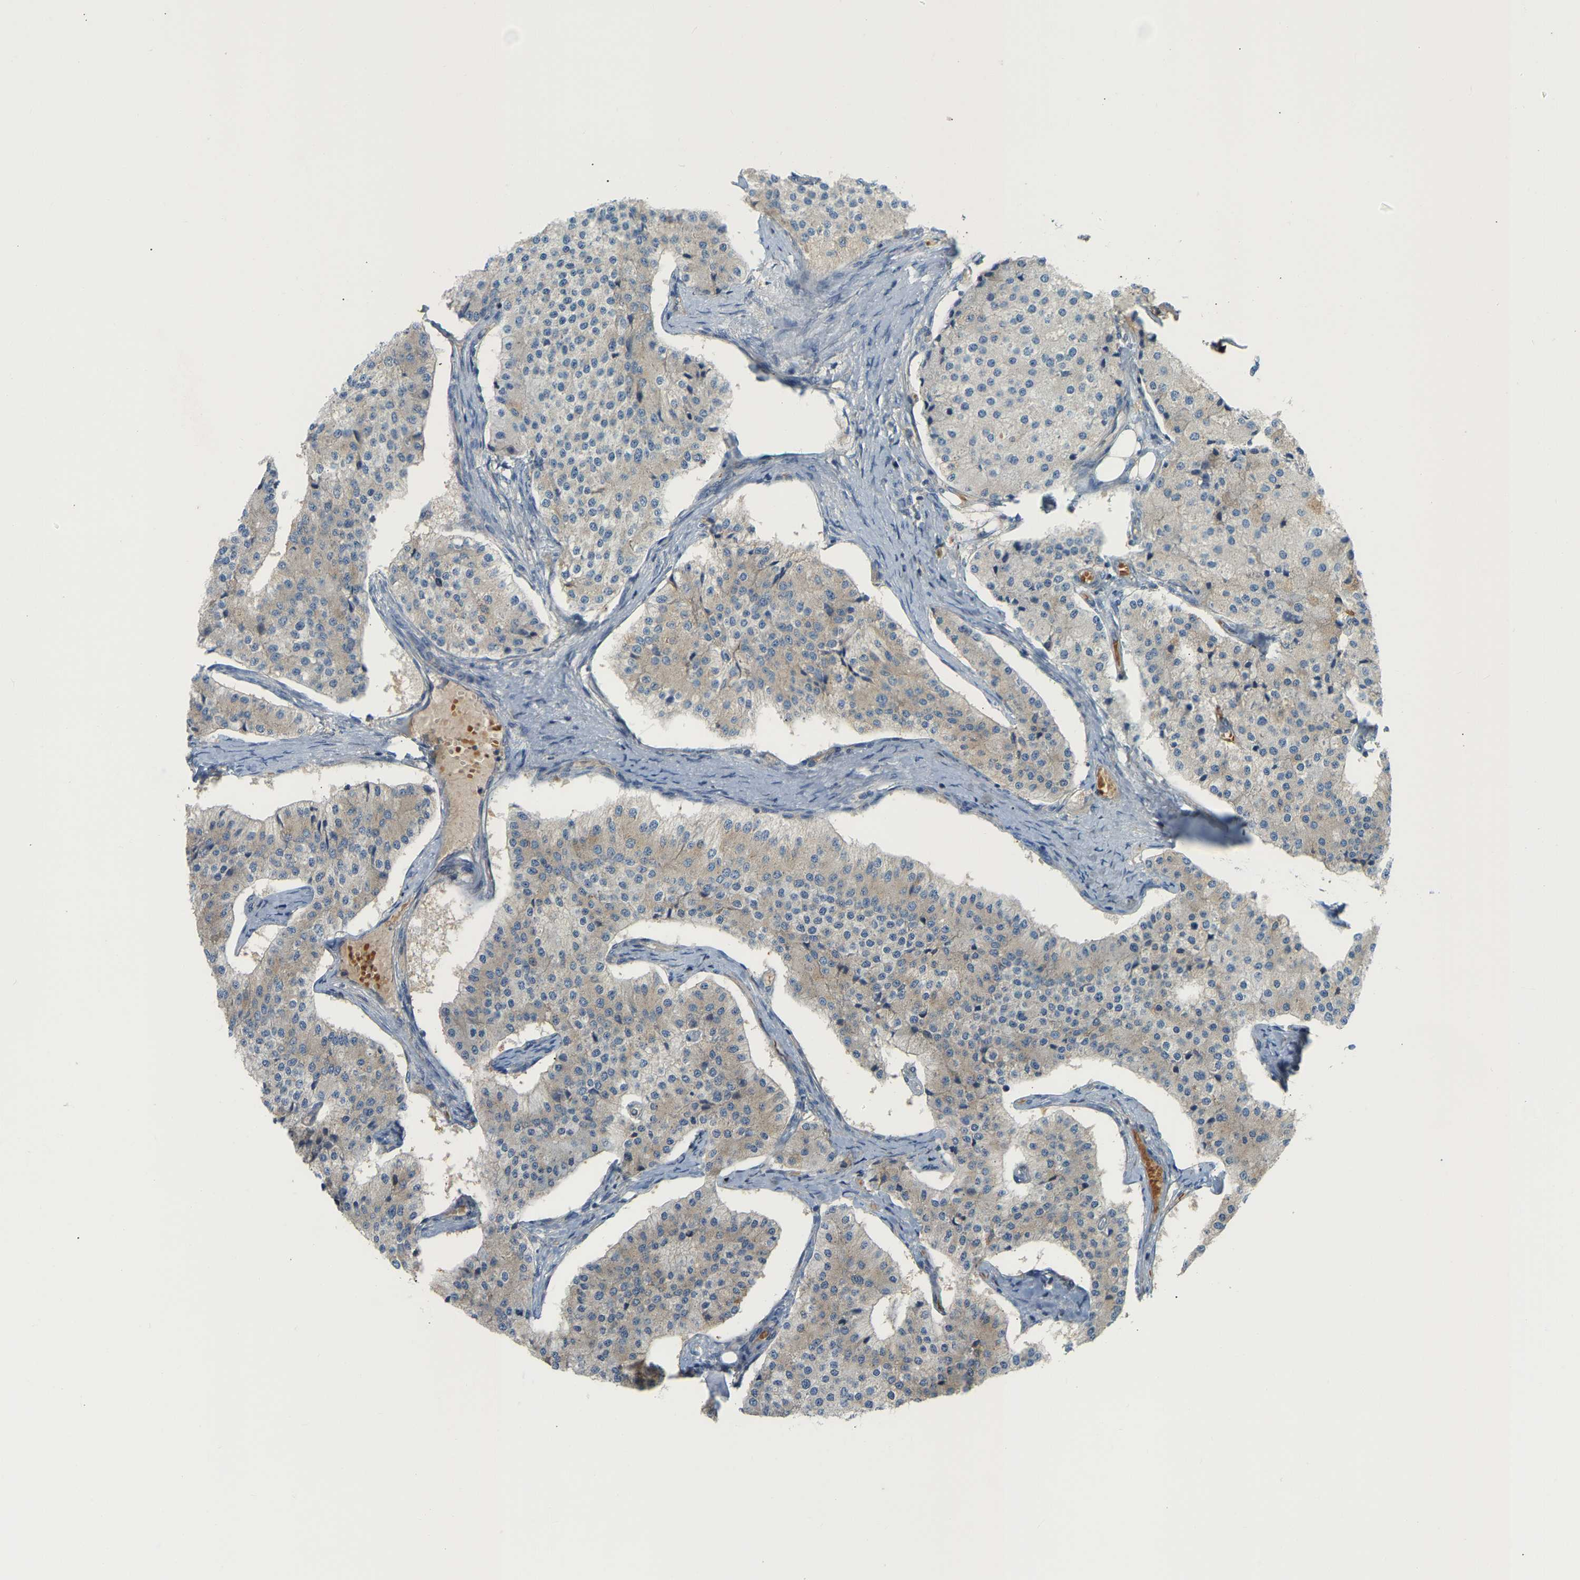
{"staining": {"intensity": "weak", "quantity": "<25%", "location": "cytoplasmic/membranous"}, "tissue": "carcinoid", "cell_type": "Tumor cells", "image_type": "cancer", "snomed": [{"axis": "morphology", "description": "Carcinoid, malignant, NOS"}, {"axis": "topography", "description": "Colon"}], "caption": "A histopathology image of human carcinoid (malignant) is negative for staining in tumor cells. (Immunohistochemistry (ihc), brightfield microscopy, high magnification).", "gene": "AKAP13", "patient": {"sex": "female", "age": 52}}